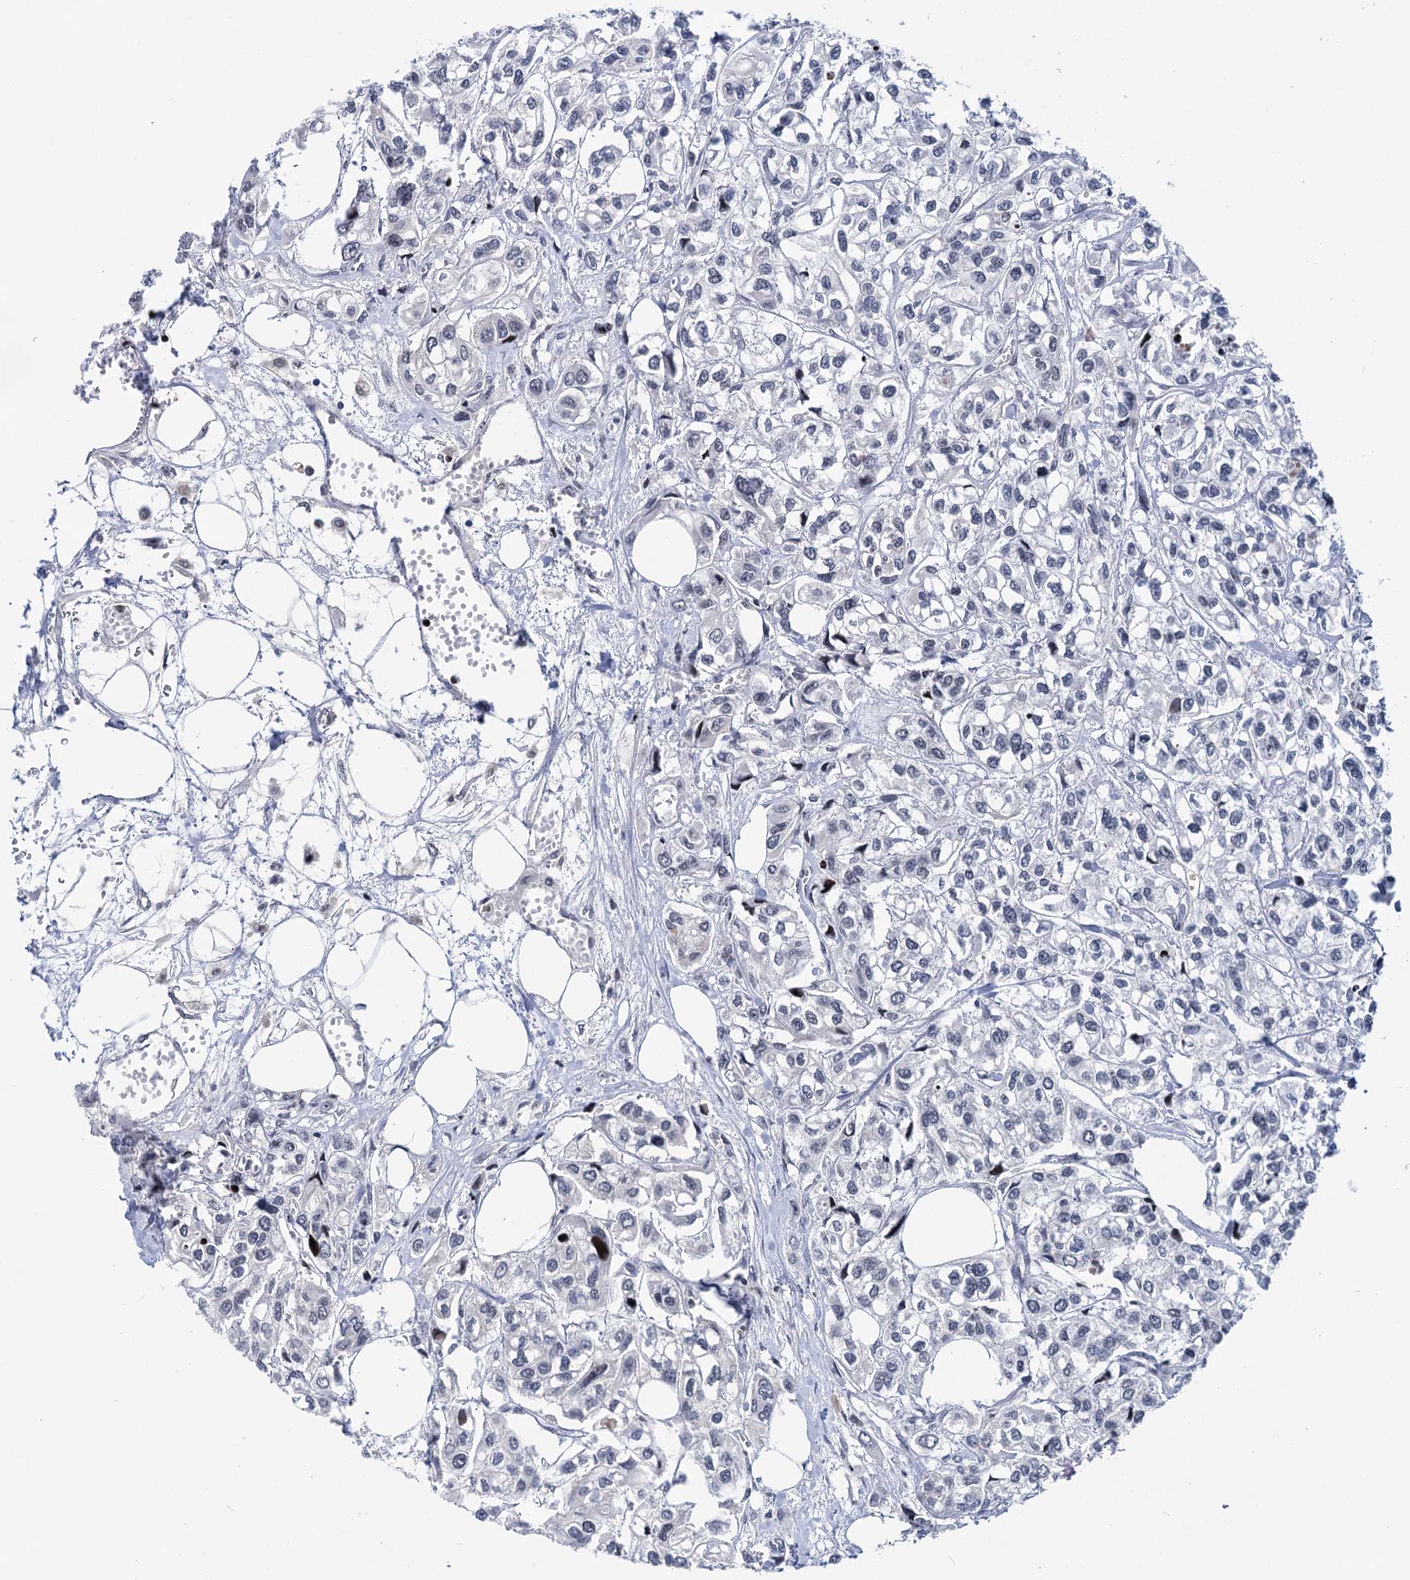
{"staining": {"intensity": "negative", "quantity": "none", "location": "none"}, "tissue": "urothelial cancer", "cell_type": "Tumor cells", "image_type": "cancer", "snomed": [{"axis": "morphology", "description": "Urothelial carcinoma, High grade"}, {"axis": "topography", "description": "Urinary bladder"}], "caption": "Tumor cells are negative for brown protein staining in urothelial cancer.", "gene": "ZCCHC10", "patient": {"sex": "male", "age": 67}}